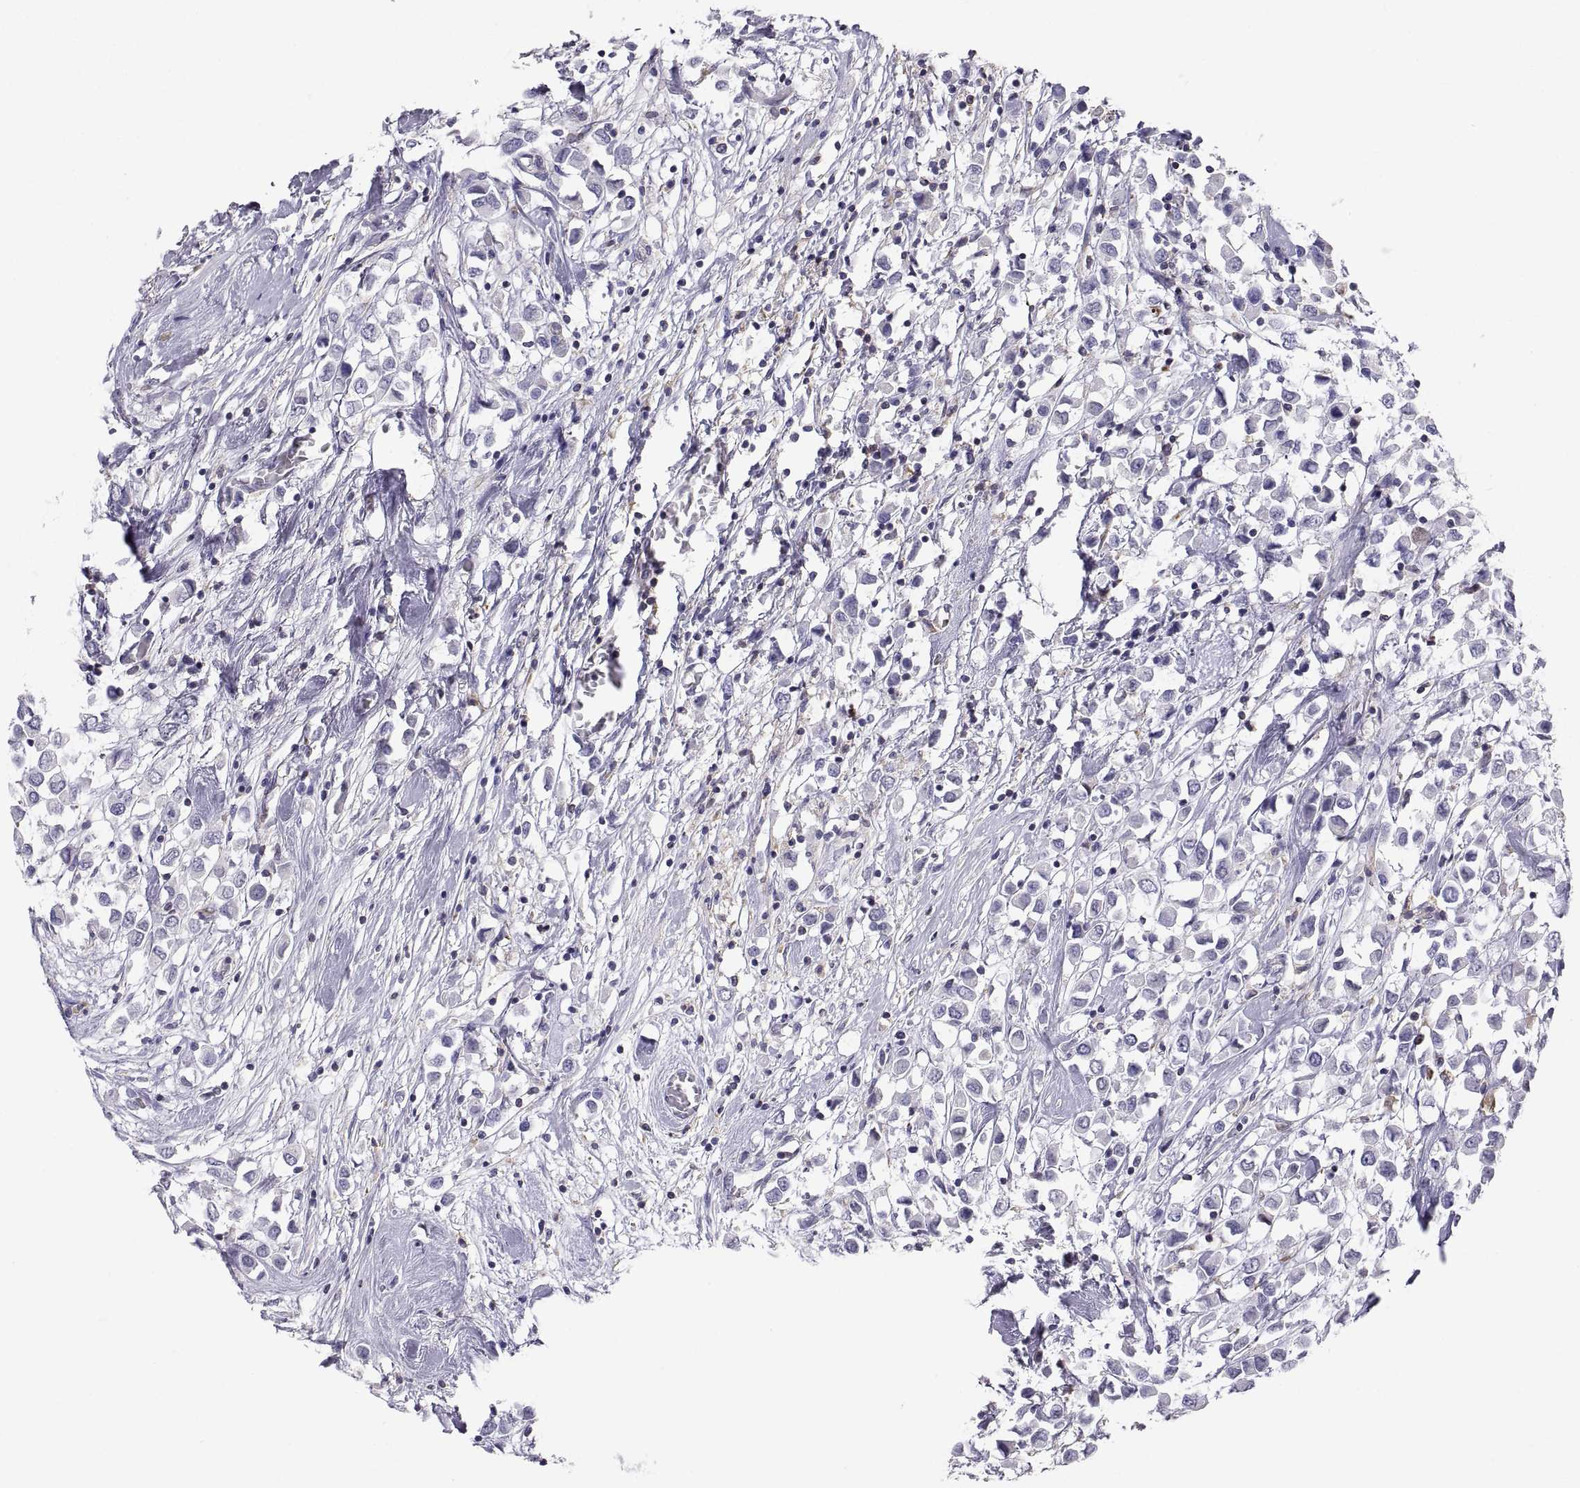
{"staining": {"intensity": "negative", "quantity": "none", "location": "none"}, "tissue": "breast cancer", "cell_type": "Tumor cells", "image_type": "cancer", "snomed": [{"axis": "morphology", "description": "Duct carcinoma"}, {"axis": "topography", "description": "Breast"}], "caption": "Tumor cells show no significant protein expression in breast infiltrating ductal carcinoma.", "gene": "ERO1A", "patient": {"sex": "female", "age": 61}}